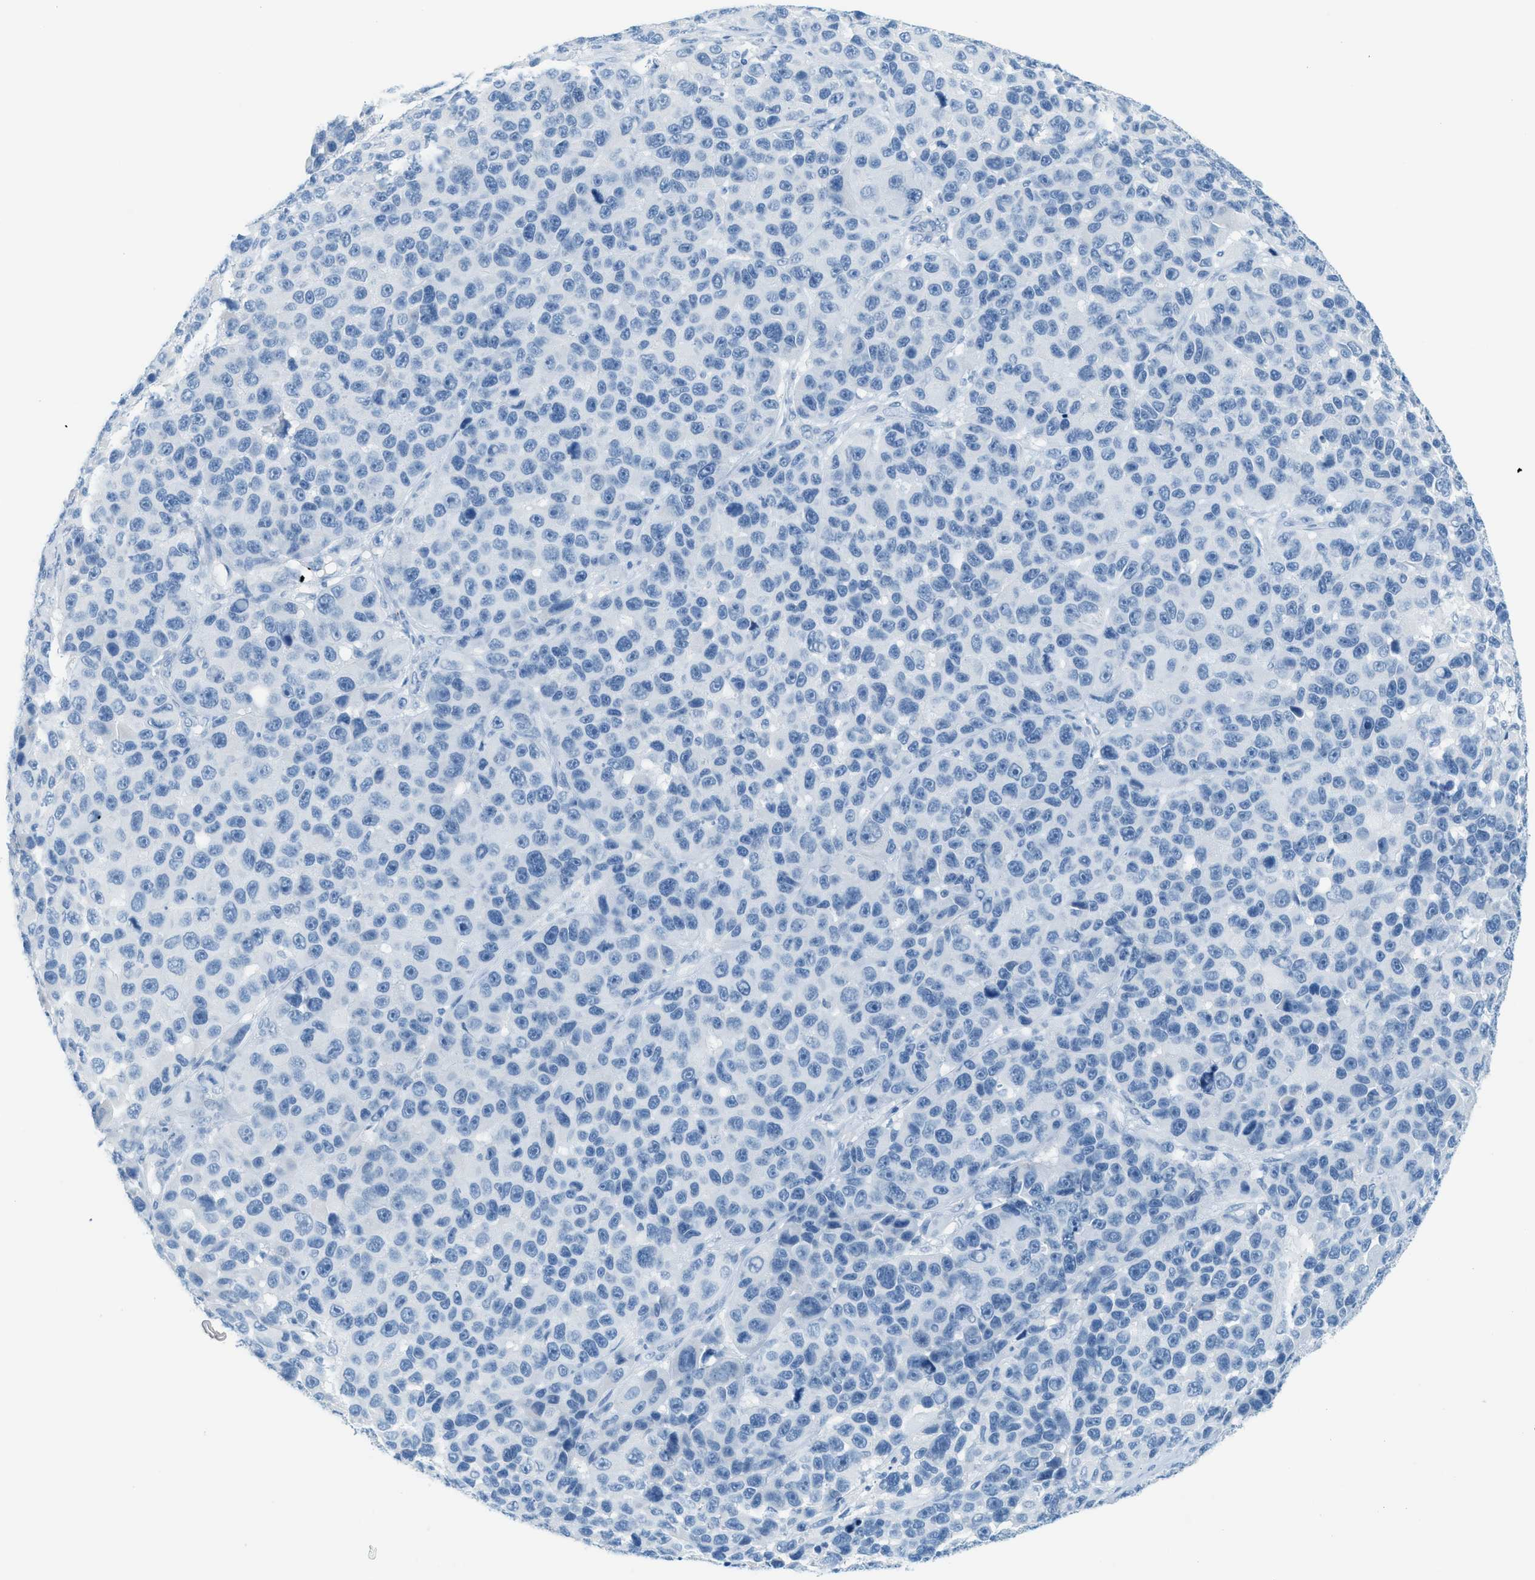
{"staining": {"intensity": "negative", "quantity": "none", "location": "none"}, "tissue": "melanoma", "cell_type": "Tumor cells", "image_type": "cancer", "snomed": [{"axis": "morphology", "description": "Malignant melanoma, NOS"}, {"axis": "topography", "description": "Skin"}], "caption": "A histopathology image of human melanoma is negative for staining in tumor cells.", "gene": "PPBP", "patient": {"sex": "male", "age": 53}}